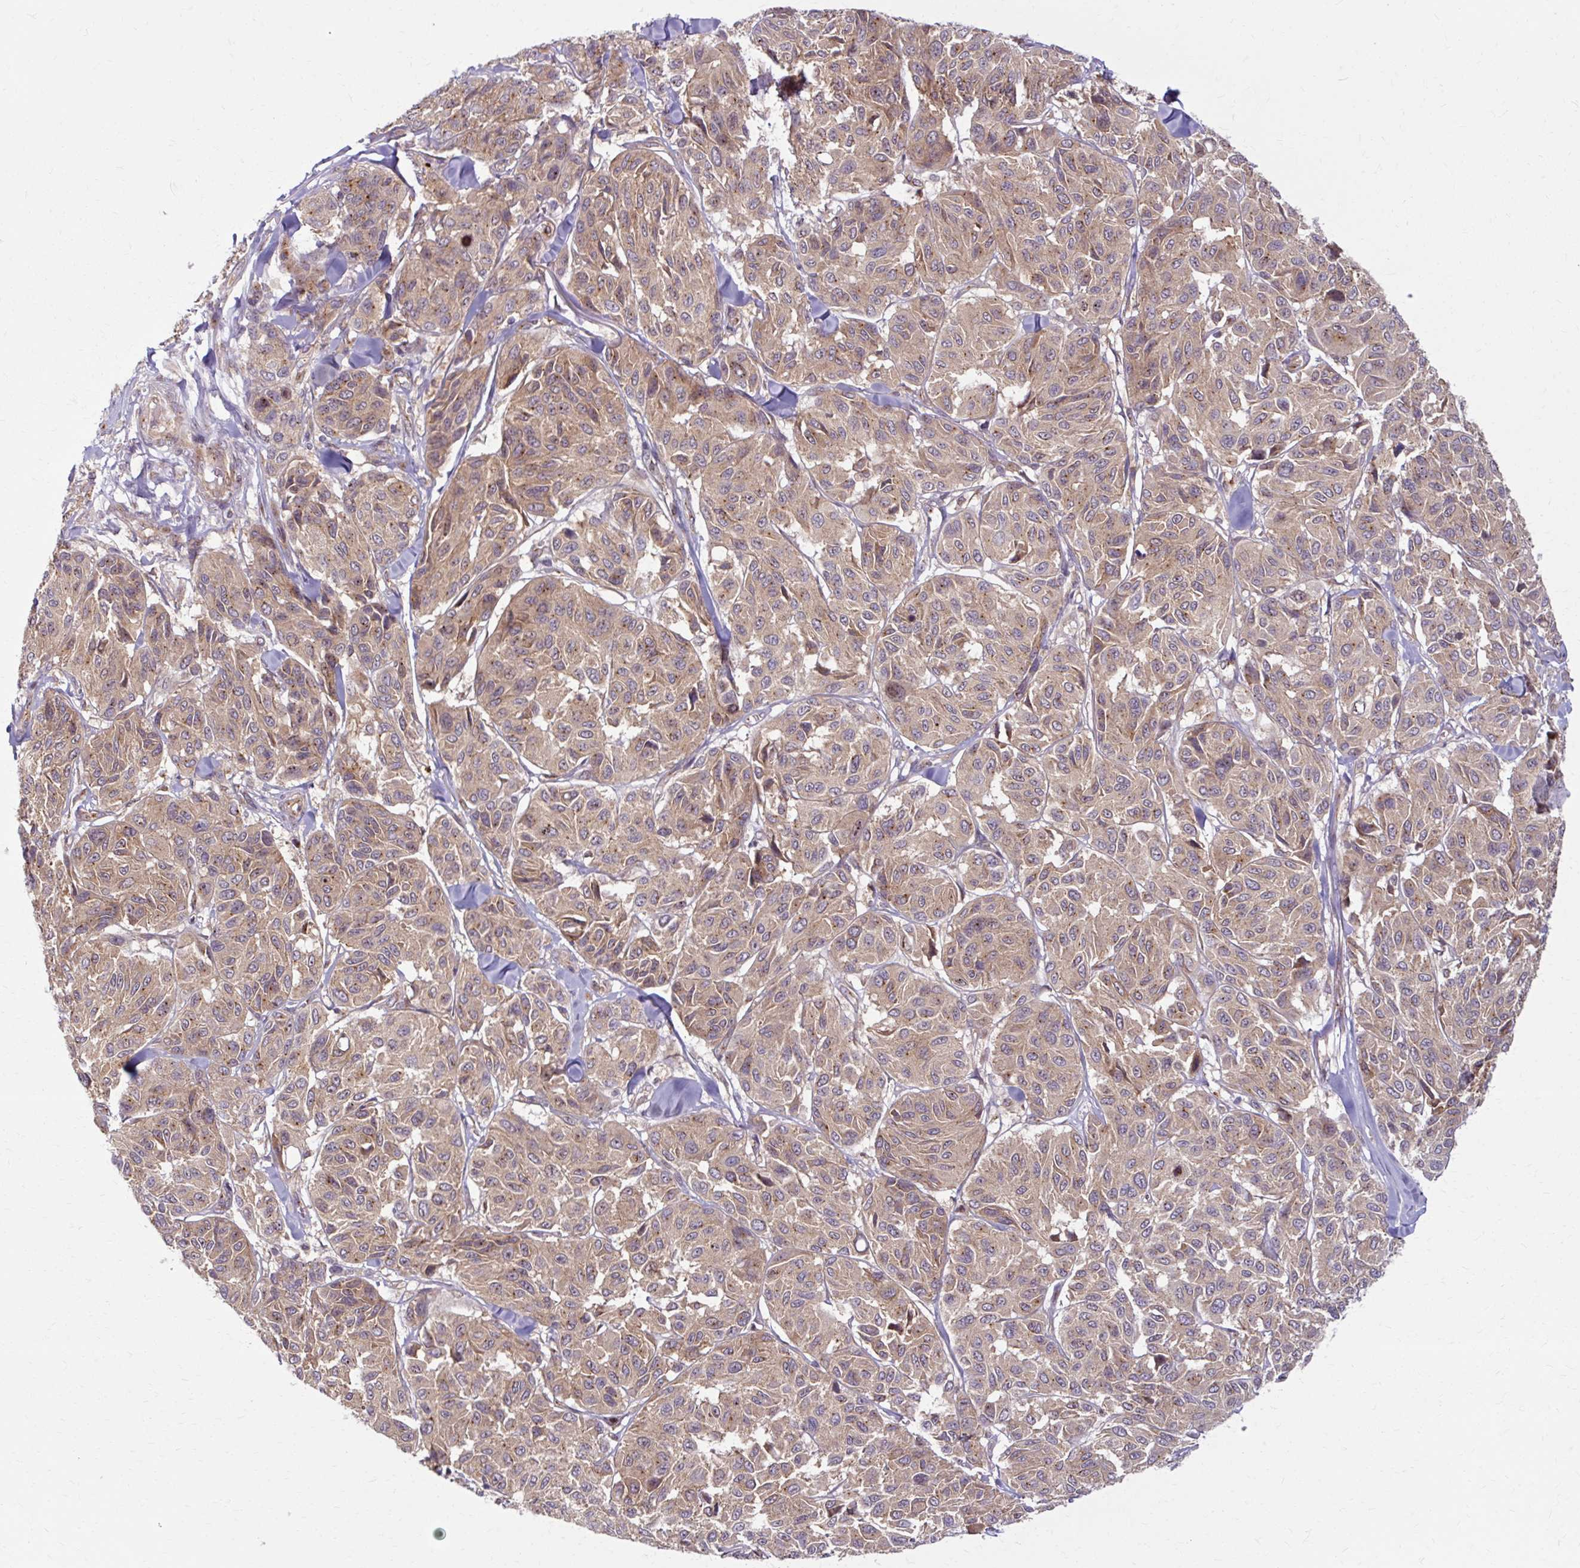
{"staining": {"intensity": "weak", "quantity": ">75%", "location": "cytoplasmic/membranous"}, "tissue": "melanoma", "cell_type": "Tumor cells", "image_type": "cancer", "snomed": [{"axis": "morphology", "description": "Malignant melanoma, NOS"}, {"axis": "topography", "description": "Skin"}], "caption": "Approximately >75% of tumor cells in human melanoma exhibit weak cytoplasmic/membranous protein expression as visualized by brown immunohistochemical staining.", "gene": "MZT2B", "patient": {"sex": "female", "age": 66}}